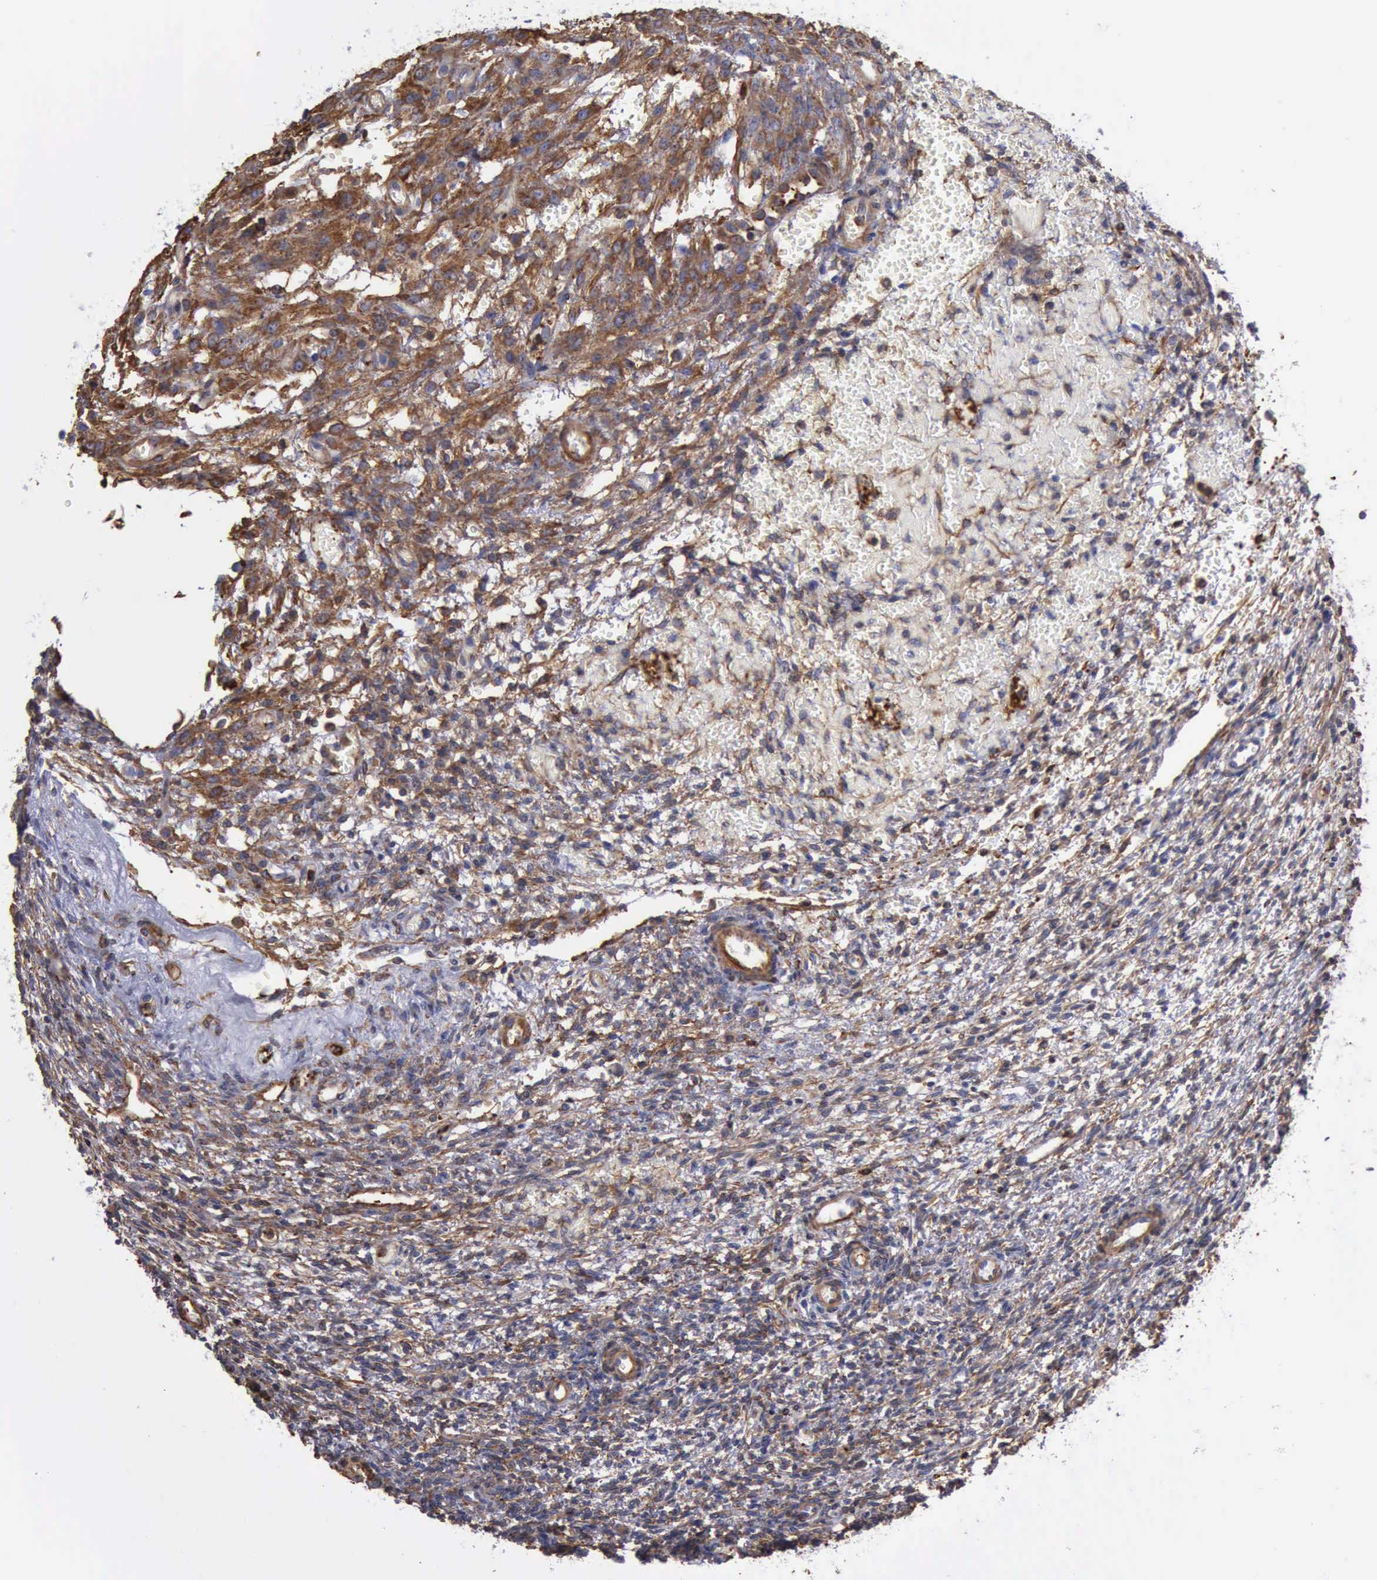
{"staining": {"intensity": "negative", "quantity": "none", "location": "none"}, "tissue": "ovary", "cell_type": "Follicle cells", "image_type": "normal", "snomed": [{"axis": "morphology", "description": "Normal tissue, NOS"}, {"axis": "topography", "description": "Ovary"}], "caption": "This is an immunohistochemistry micrograph of benign ovary. There is no staining in follicle cells.", "gene": "FLNA", "patient": {"sex": "female", "age": 39}}